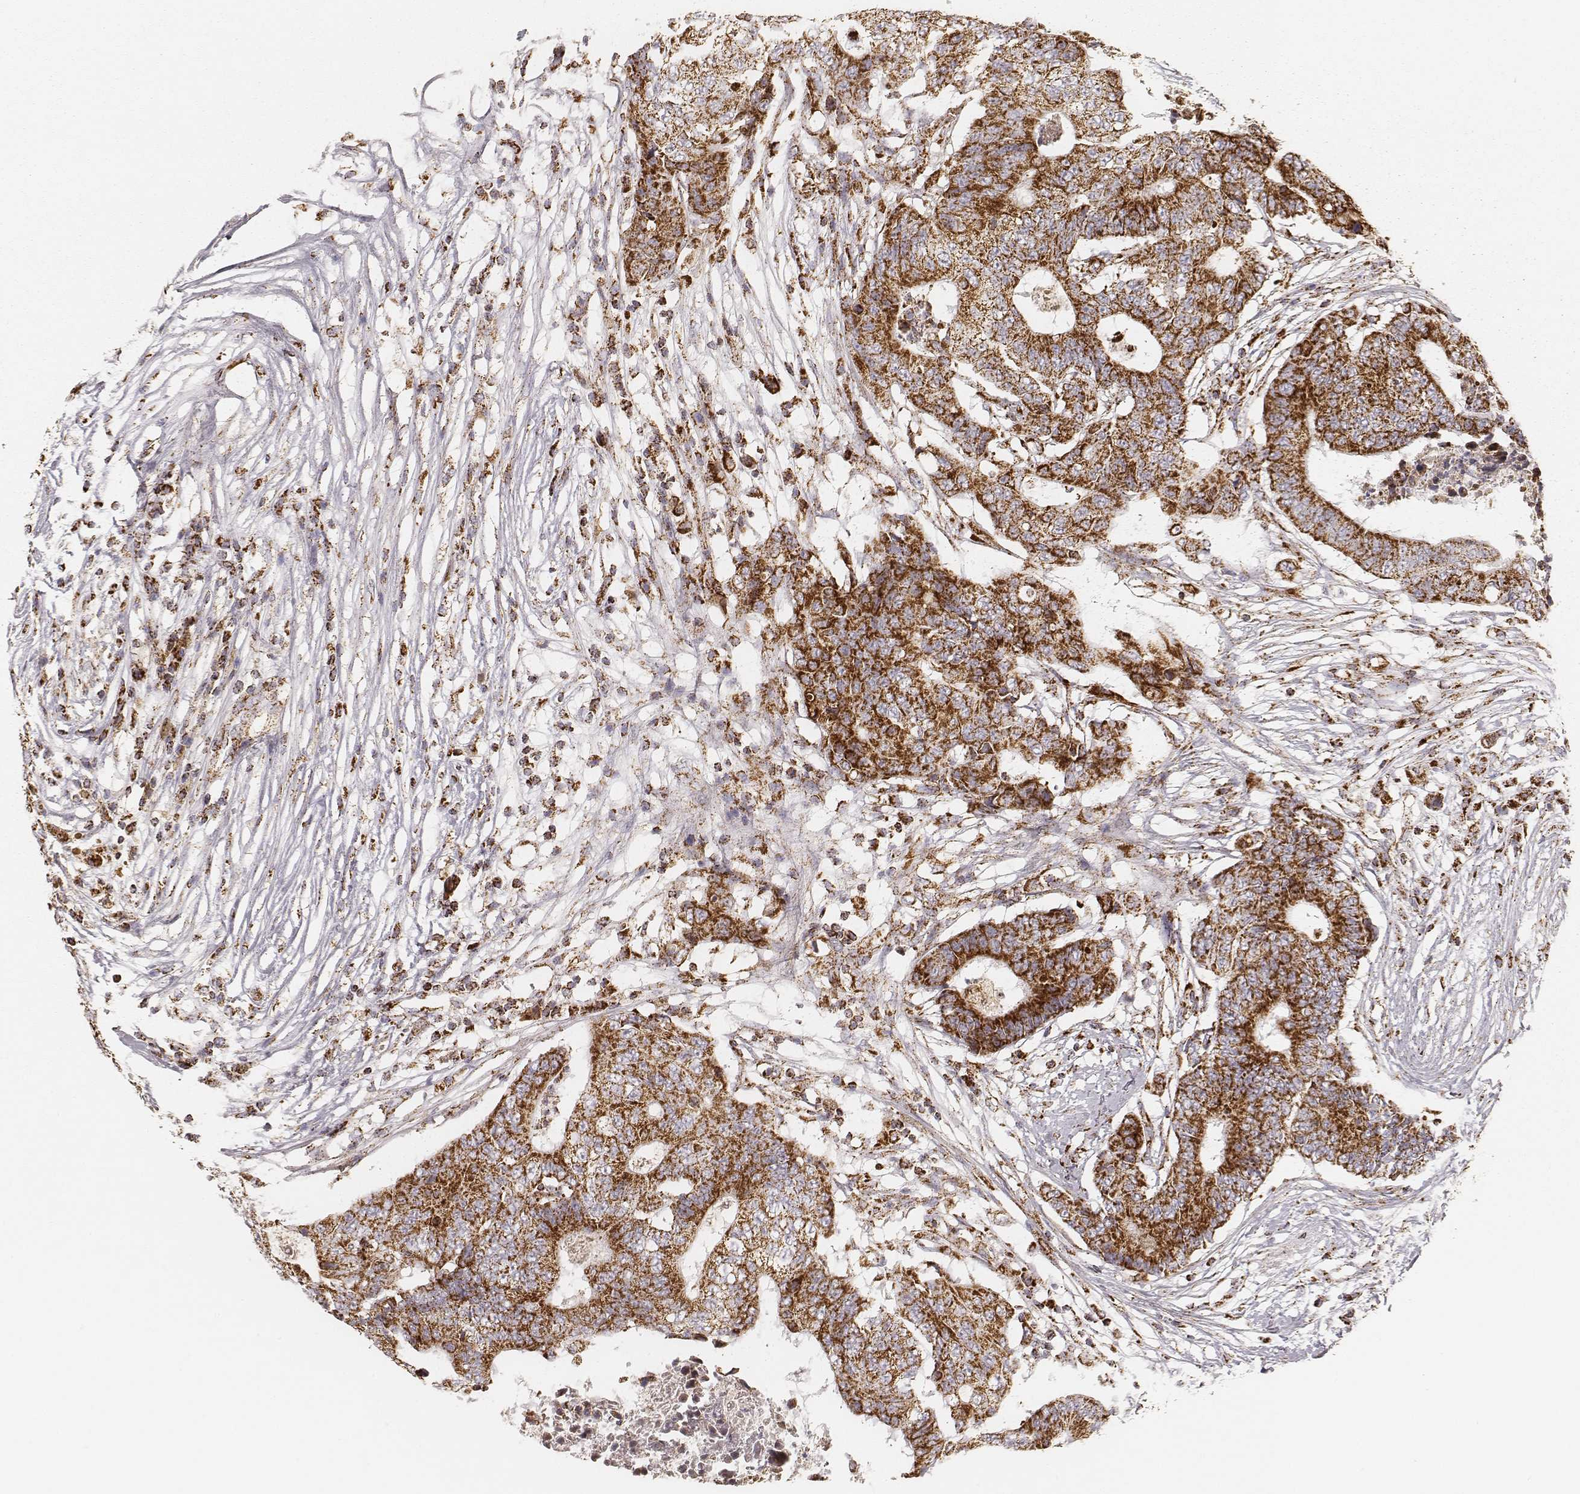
{"staining": {"intensity": "strong", "quantity": ">75%", "location": "cytoplasmic/membranous"}, "tissue": "colorectal cancer", "cell_type": "Tumor cells", "image_type": "cancer", "snomed": [{"axis": "morphology", "description": "Adenocarcinoma, NOS"}, {"axis": "topography", "description": "Colon"}], "caption": "Protein analysis of colorectal cancer tissue reveals strong cytoplasmic/membranous positivity in about >75% of tumor cells. The protein is stained brown, and the nuclei are stained in blue (DAB IHC with brightfield microscopy, high magnification).", "gene": "CS", "patient": {"sex": "female", "age": 48}}